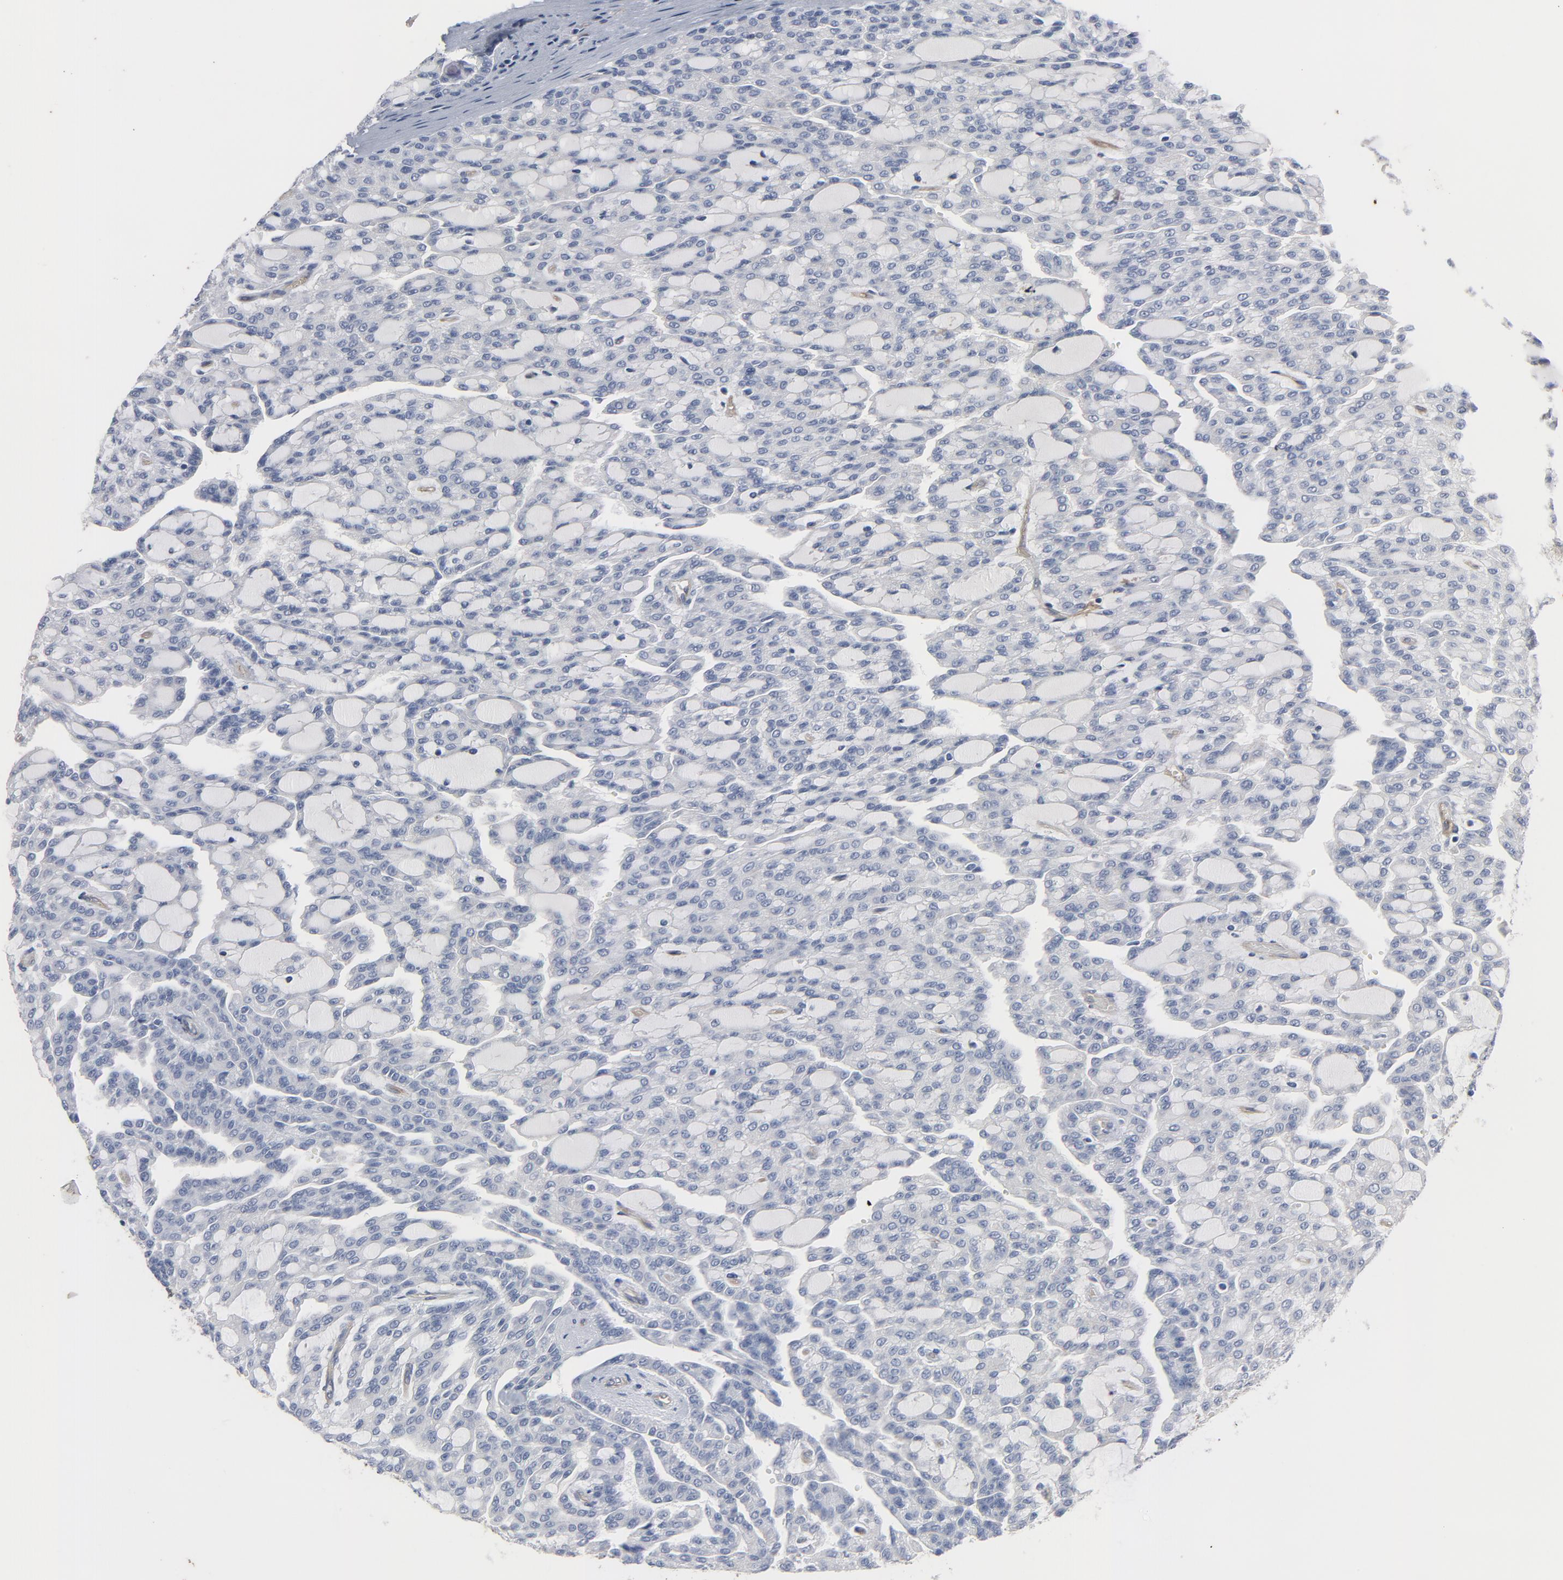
{"staining": {"intensity": "negative", "quantity": "none", "location": "none"}, "tissue": "renal cancer", "cell_type": "Tumor cells", "image_type": "cancer", "snomed": [{"axis": "morphology", "description": "Adenocarcinoma, NOS"}, {"axis": "topography", "description": "Kidney"}], "caption": "Protein analysis of adenocarcinoma (renal) demonstrates no significant expression in tumor cells. (DAB IHC, high magnification).", "gene": "KDR", "patient": {"sex": "male", "age": 63}}